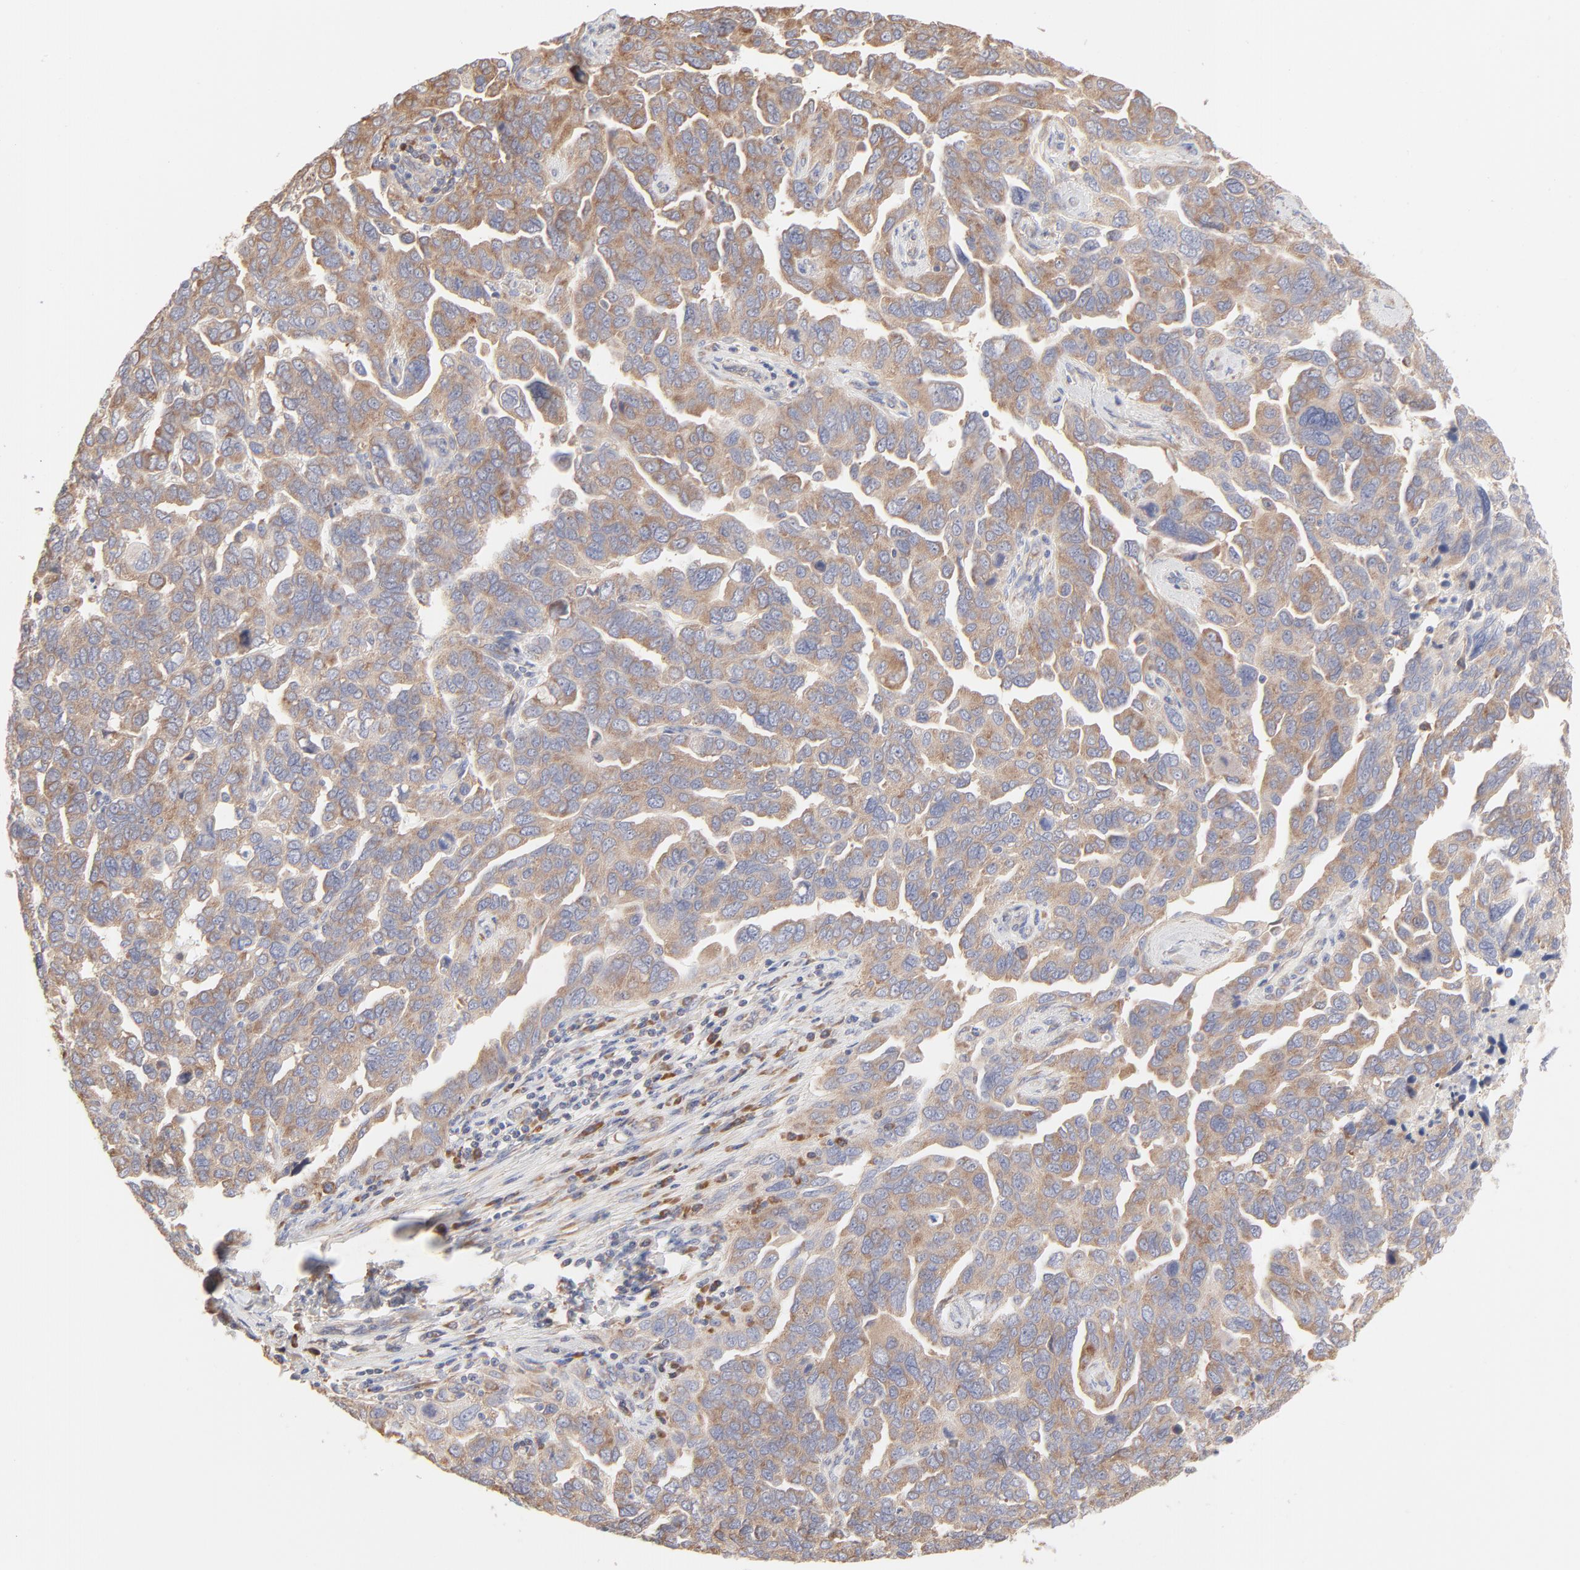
{"staining": {"intensity": "moderate", "quantity": ">75%", "location": "cytoplasmic/membranous"}, "tissue": "ovarian cancer", "cell_type": "Tumor cells", "image_type": "cancer", "snomed": [{"axis": "morphology", "description": "Cystadenocarcinoma, serous, NOS"}, {"axis": "topography", "description": "Ovary"}], "caption": "Immunohistochemical staining of ovarian cancer reveals medium levels of moderate cytoplasmic/membranous staining in approximately >75% of tumor cells.", "gene": "RPS21", "patient": {"sex": "female", "age": 64}}